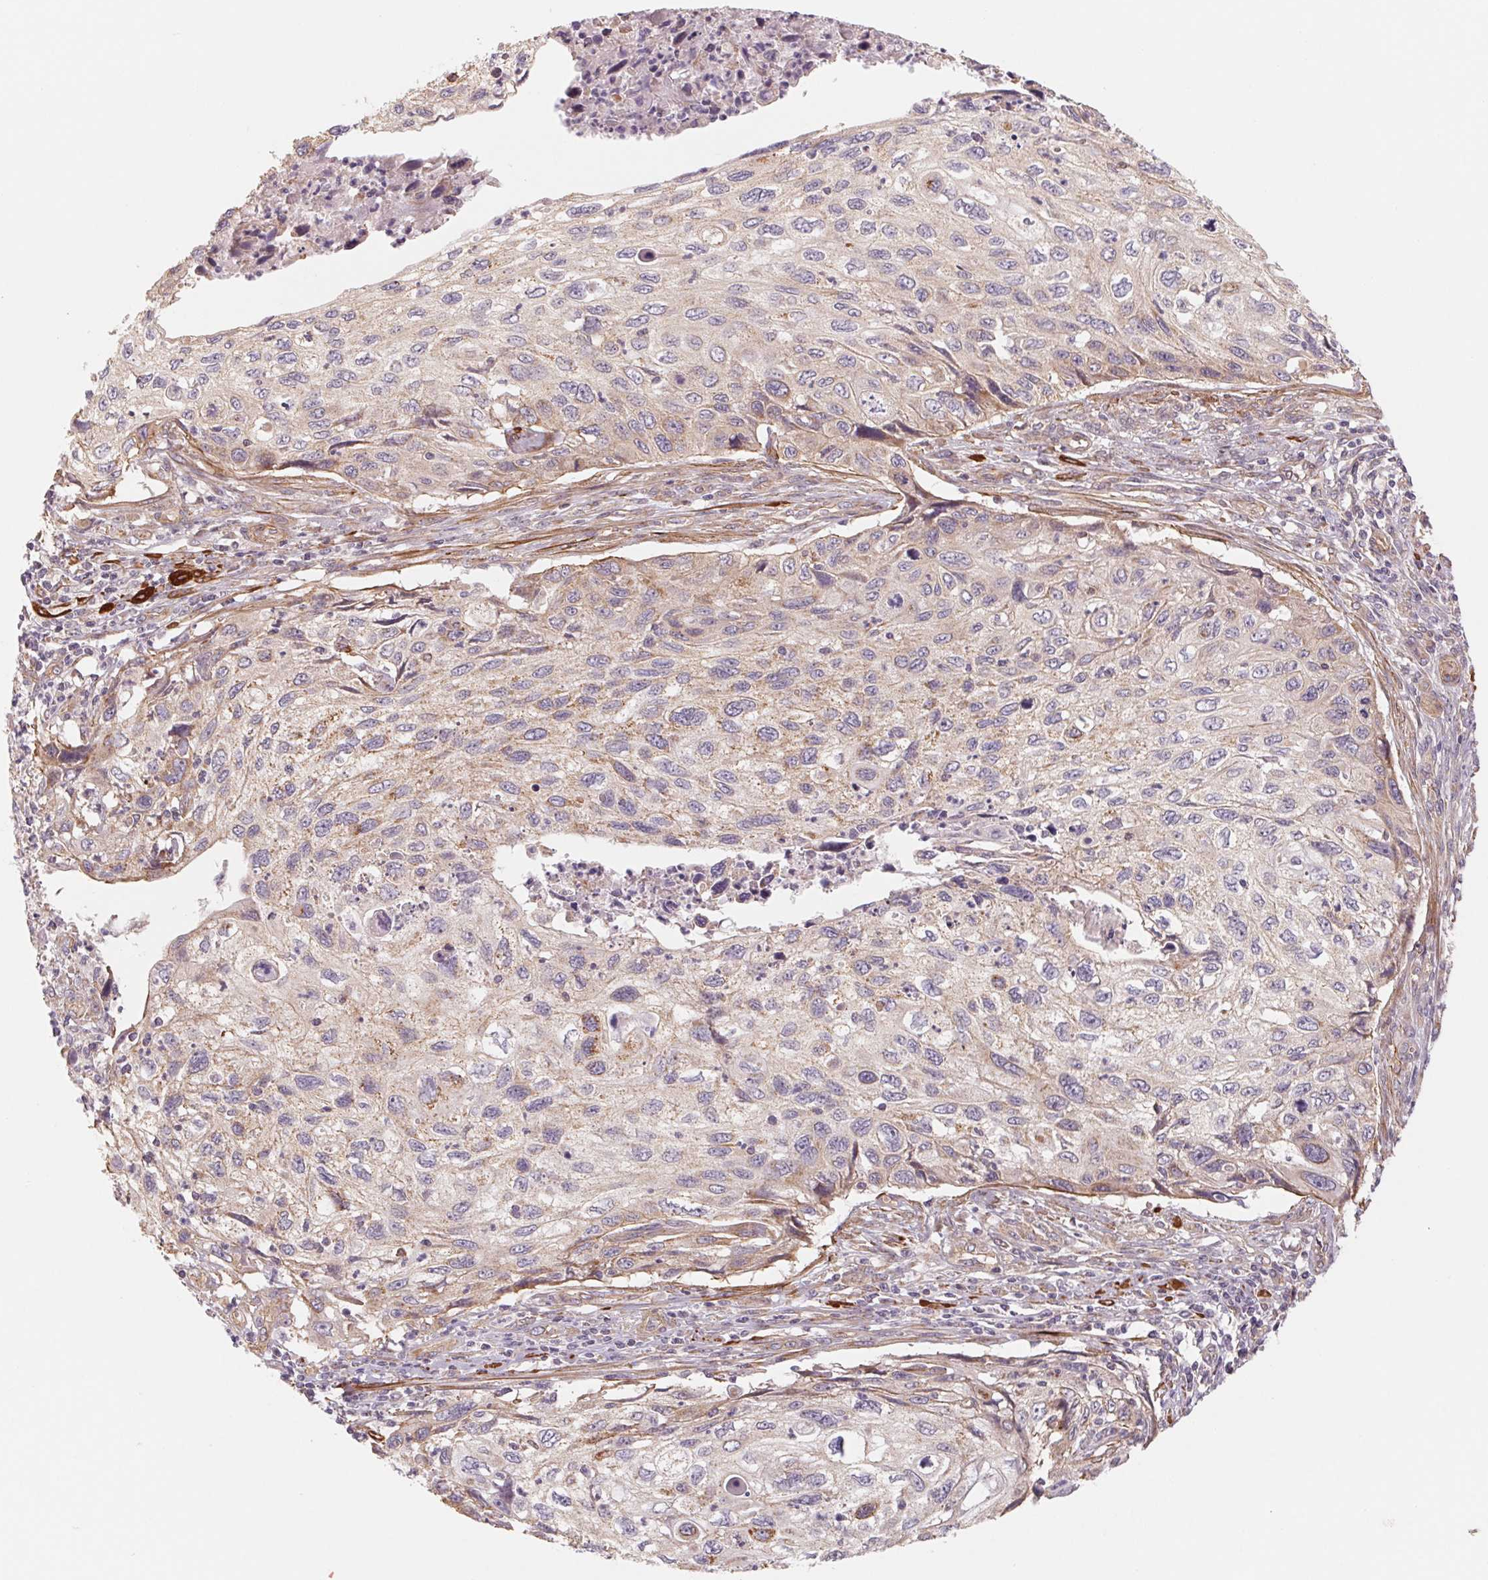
{"staining": {"intensity": "weak", "quantity": "<25%", "location": "cytoplasmic/membranous"}, "tissue": "cervical cancer", "cell_type": "Tumor cells", "image_type": "cancer", "snomed": [{"axis": "morphology", "description": "Squamous cell carcinoma, NOS"}, {"axis": "topography", "description": "Cervix"}], "caption": "Immunohistochemistry photomicrograph of neoplastic tissue: cervical cancer (squamous cell carcinoma) stained with DAB (3,3'-diaminobenzidine) displays no significant protein positivity in tumor cells.", "gene": "CCDC112", "patient": {"sex": "female", "age": 70}}